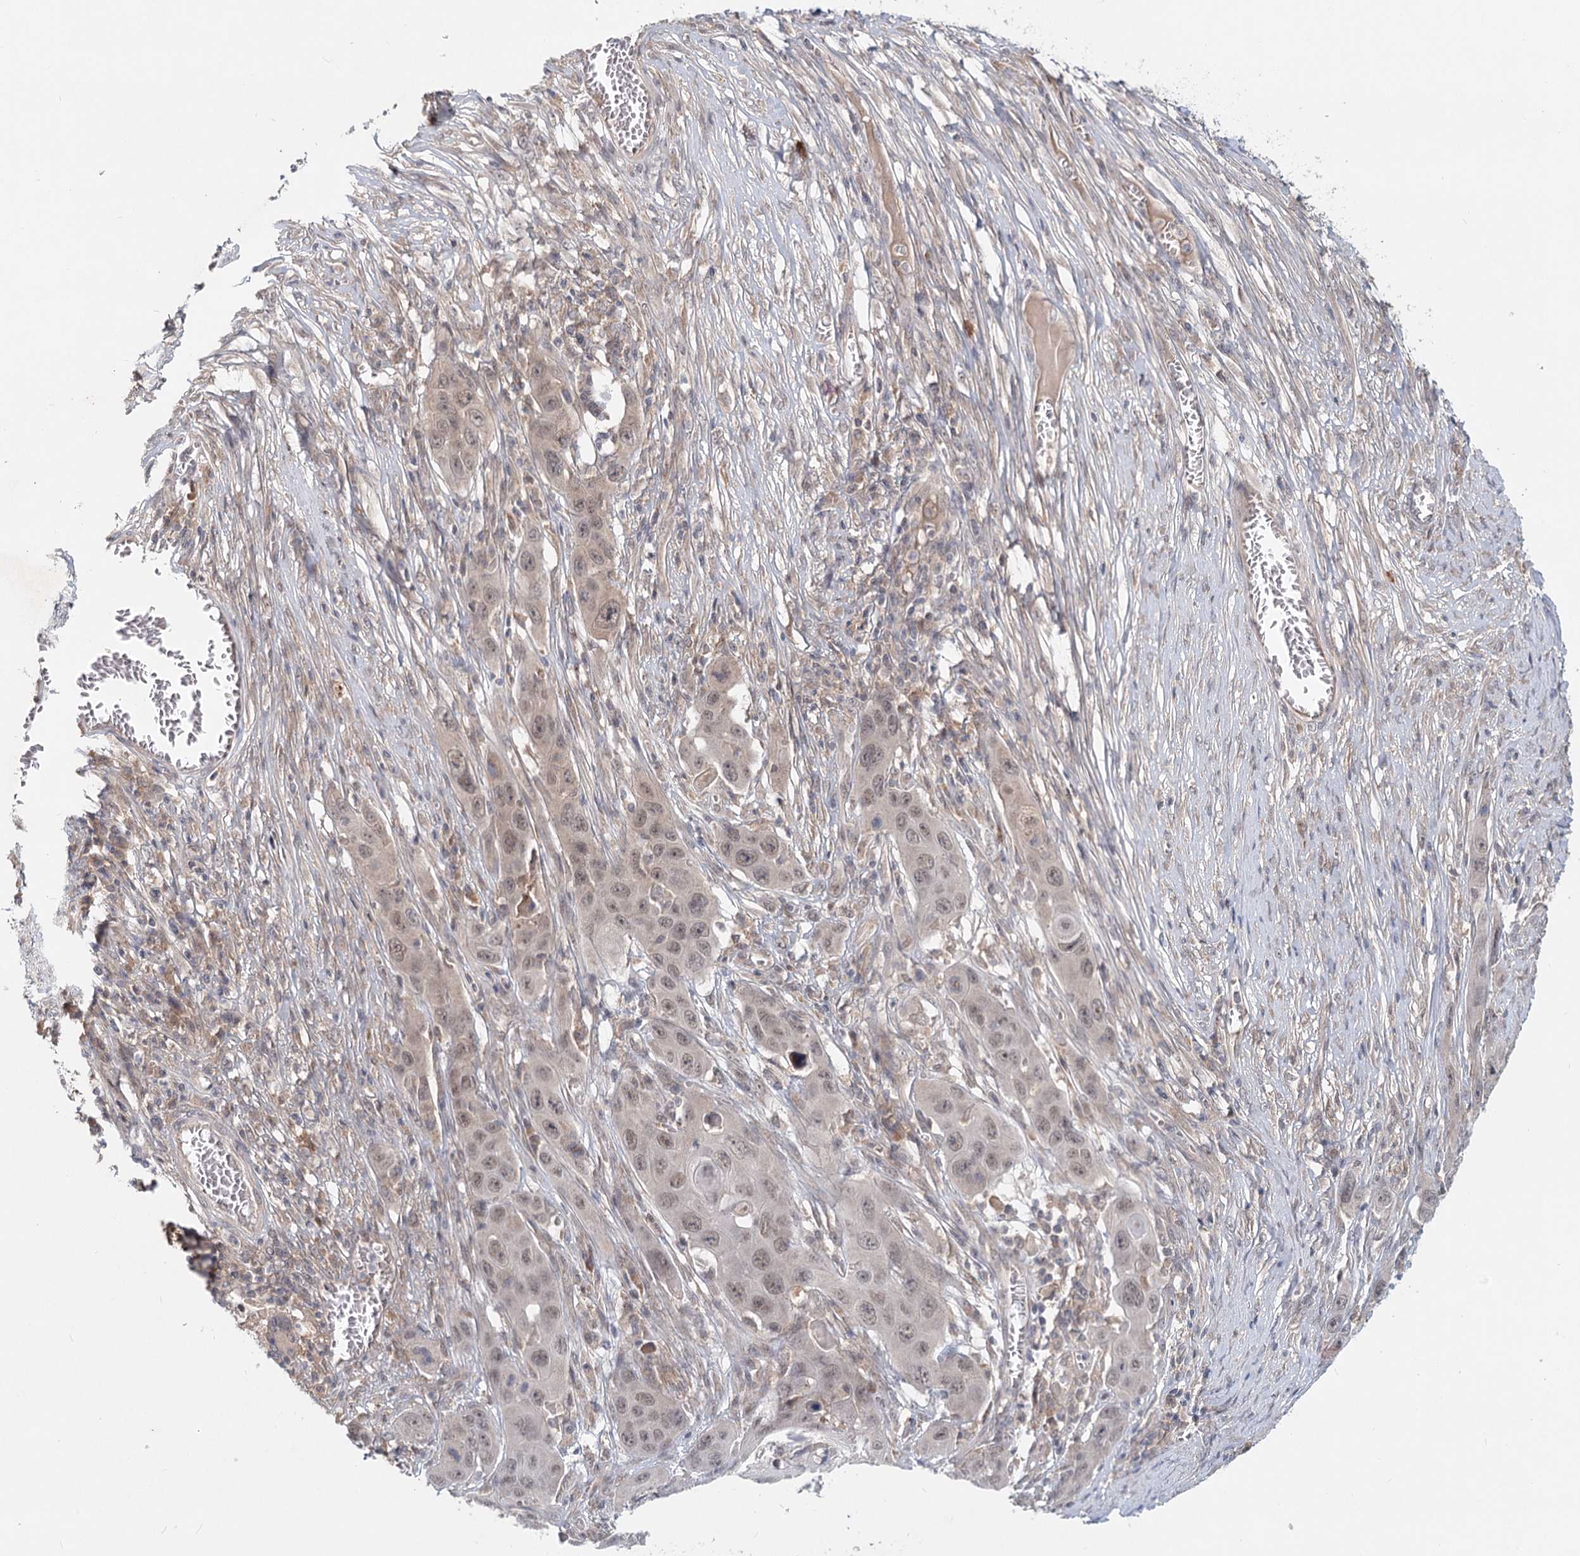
{"staining": {"intensity": "weak", "quantity": ">75%", "location": "nuclear"}, "tissue": "skin cancer", "cell_type": "Tumor cells", "image_type": "cancer", "snomed": [{"axis": "morphology", "description": "Squamous cell carcinoma, NOS"}, {"axis": "topography", "description": "Skin"}], "caption": "The immunohistochemical stain labels weak nuclear expression in tumor cells of squamous cell carcinoma (skin) tissue. (brown staining indicates protein expression, while blue staining denotes nuclei).", "gene": "AP3B1", "patient": {"sex": "male", "age": 55}}